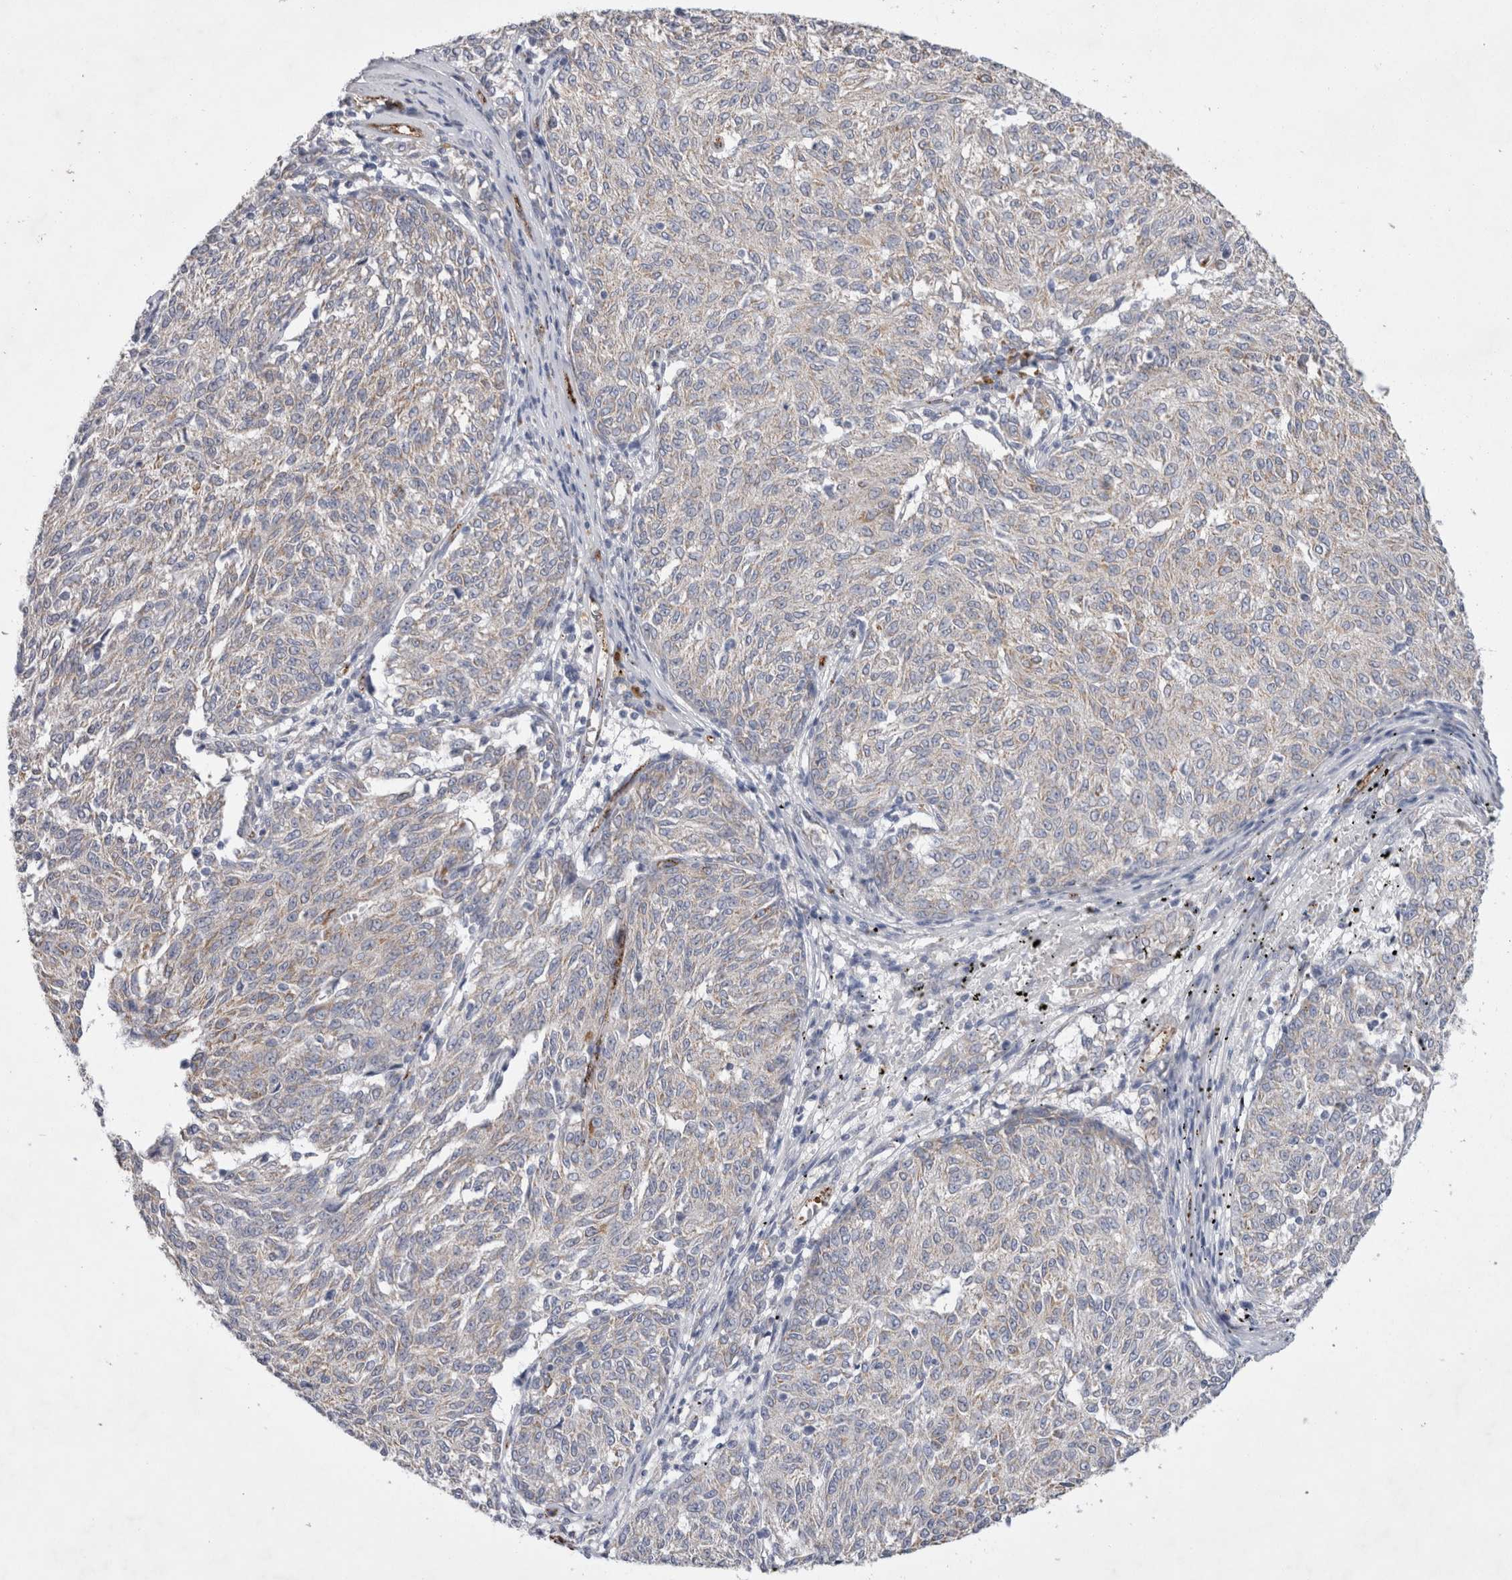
{"staining": {"intensity": "weak", "quantity": "<25%", "location": "cytoplasmic/membranous"}, "tissue": "melanoma", "cell_type": "Tumor cells", "image_type": "cancer", "snomed": [{"axis": "morphology", "description": "Malignant melanoma, NOS"}, {"axis": "topography", "description": "Skin"}], "caption": "The photomicrograph demonstrates no staining of tumor cells in malignant melanoma.", "gene": "IARS2", "patient": {"sex": "female", "age": 72}}